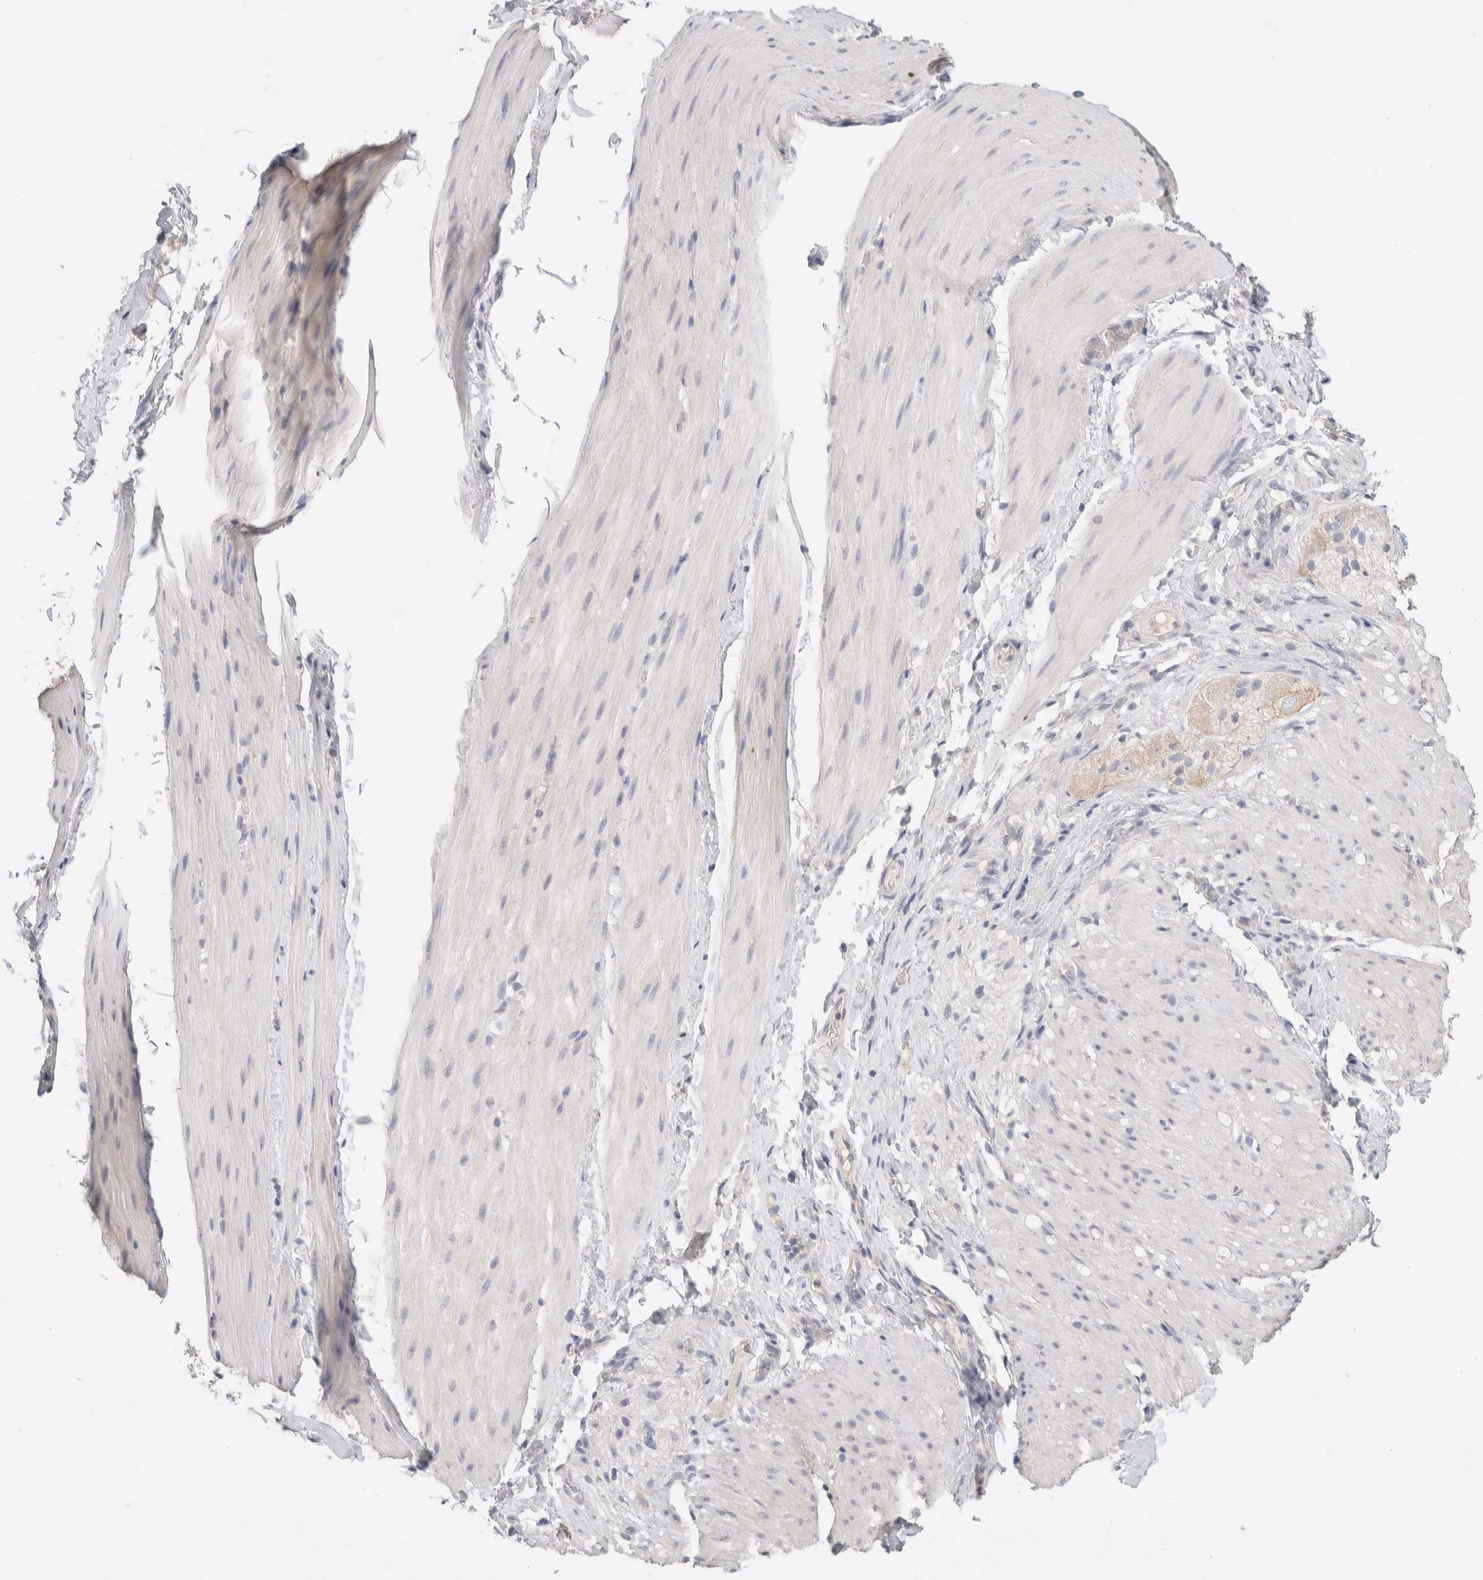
{"staining": {"intensity": "negative", "quantity": "none", "location": "none"}, "tissue": "smooth muscle", "cell_type": "Smooth muscle cells", "image_type": "normal", "snomed": [{"axis": "morphology", "description": "Normal tissue, NOS"}, {"axis": "topography", "description": "Smooth muscle"}, {"axis": "topography", "description": "Small intestine"}], "caption": "Immunohistochemical staining of normal smooth muscle exhibits no significant positivity in smooth muscle cells. (DAB (3,3'-diaminobenzidine) immunohistochemistry (IHC), high magnification).", "gene": "MPP2", "patient": {"sex": "female", "age": 84}}